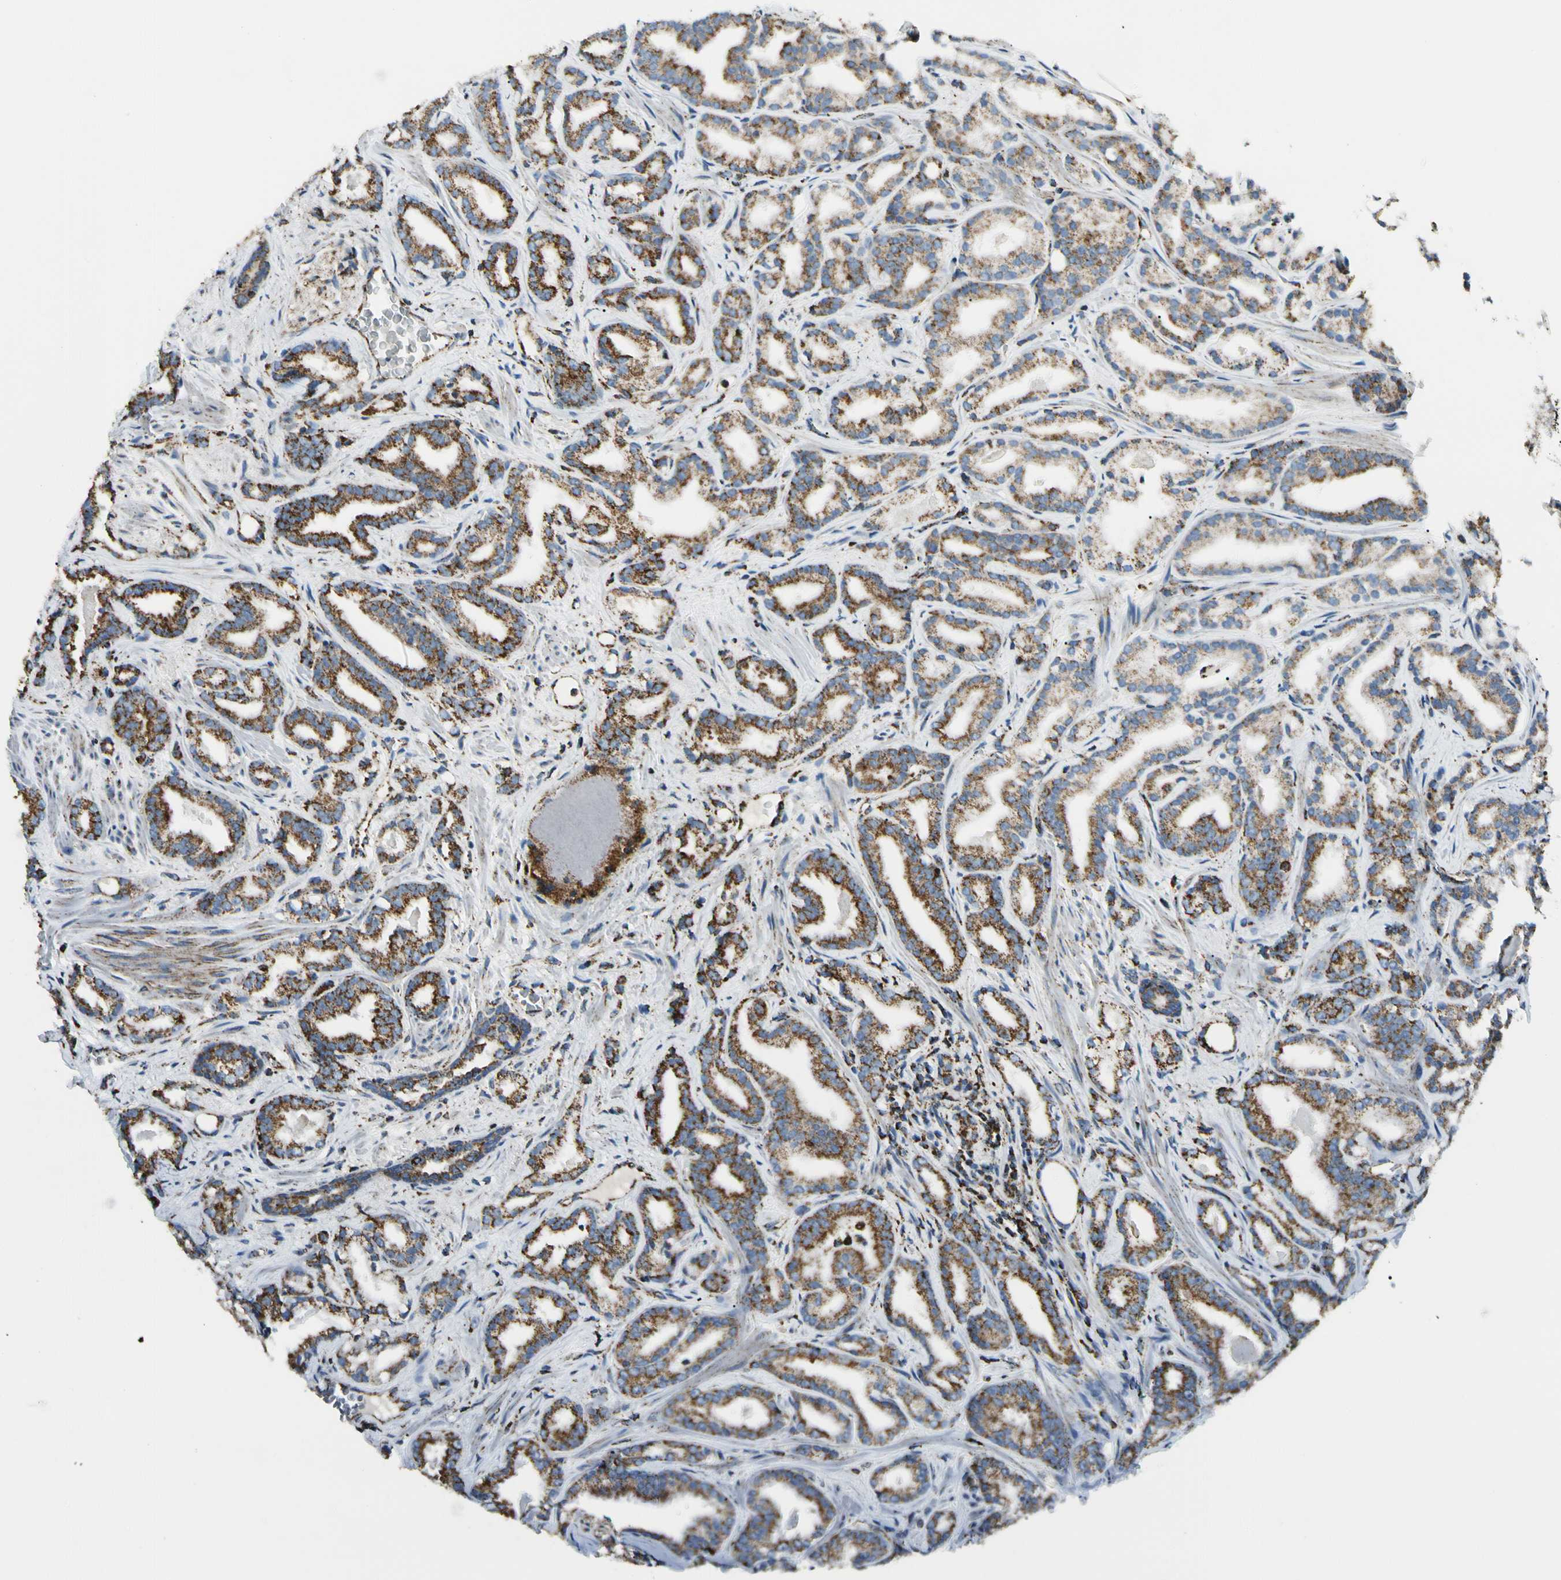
{"staining": {"intensity": "strong", "quantity": ">75%", "location": "cytoplasmic/membranous"}, "tissue": "prostate cancer", "cell_type": "Tumor cells", "image_type": "cancer", "snomed": [{"axis": "morphology", "description": "Adenocarcinoma, Low grade"}, {"axis": "topography", "description": "Prostate"}], "caption": "This photomicrograph exhibits low-grade adenocarcinoma (prostate) stained with immunohistochemistry (IHC) to label a protein in brown. The cytoplasmic/membranous of tumor cells show strong positivity for the protein. Nuclei are counter-stained blue.", "gene": "ME2", "patient": {"sex": "male", "age": 63}}